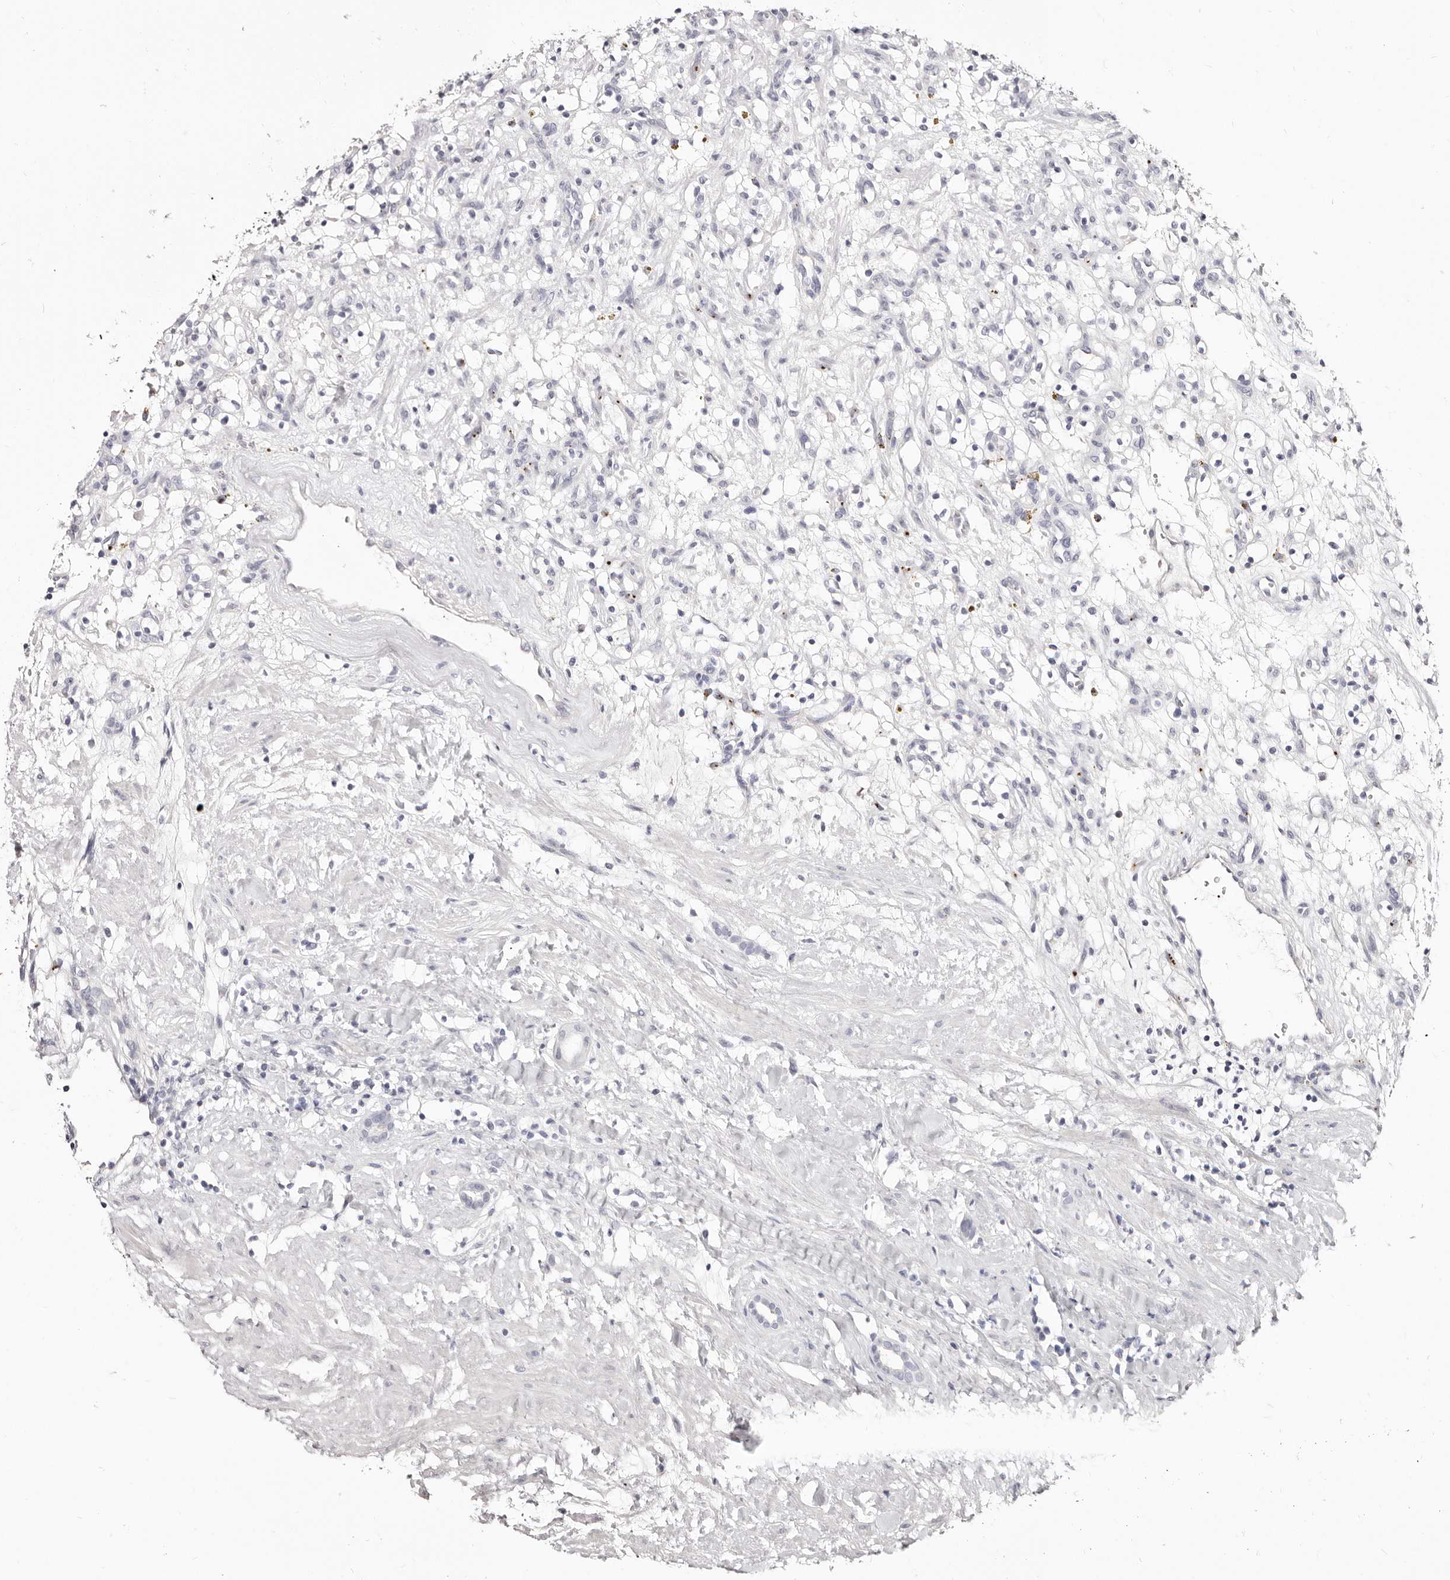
{"staining": {"intensity": "negative", "quantity": "none", "location": "none"}, "tissue": "renal cancer", "cell_type": "Tumor cells", "image_type": "cancer", "snomed": [{"axis": "morphology", "description": "Adenocarcinoma, NOS"}, {"axis": "topography", "description": "Kidney"}], "caption": "The immunohistochemistry micrograph has no significant staining in tumor cells of renal adenocarcinoma tissue.", "gene": "PF4", "patient": {"sex": "female", "age": 57}}